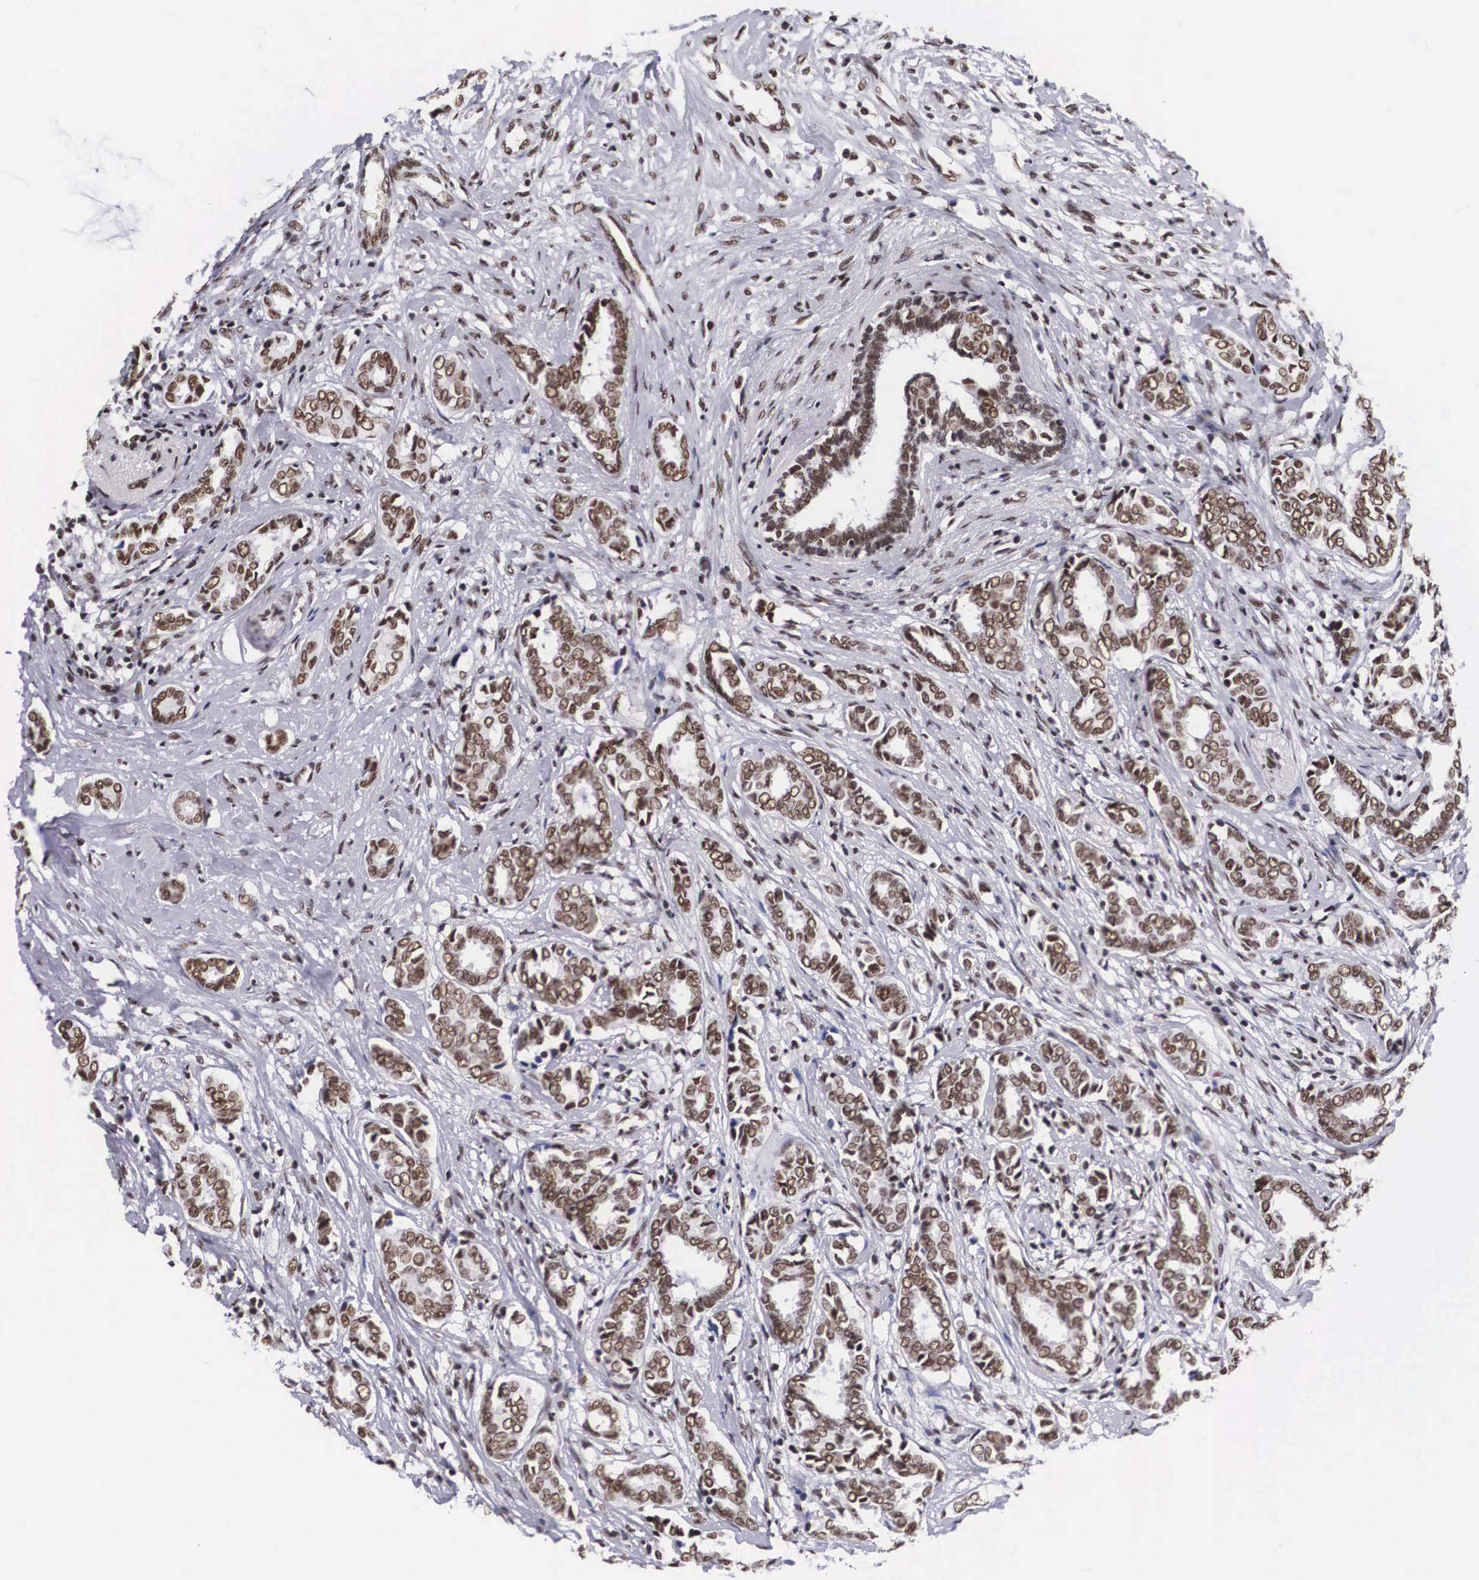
{"staining": {"intensity": "moderate", "quantity": ">75%", "location": "nuclear"}, "tissue": "breast cancer", "cell_type": "Tumor cells", "image_type": "cancer", "snomed": [{"axis": "morphology", "description": "Duct carcinoma"}, {"axis": "topography", "description": "Breast"}], "caption": "Breast cancer stained with immunohistochemistry displays moderate nuclear staining in approximately >75% of tumor cells. The protein is stained brown, and the nuclei are stained in blue (DAB IHC with brightfield microscopy, high magnification).", "gene": "SF3A1", "patient": {"sex": "female", "age": 50}}